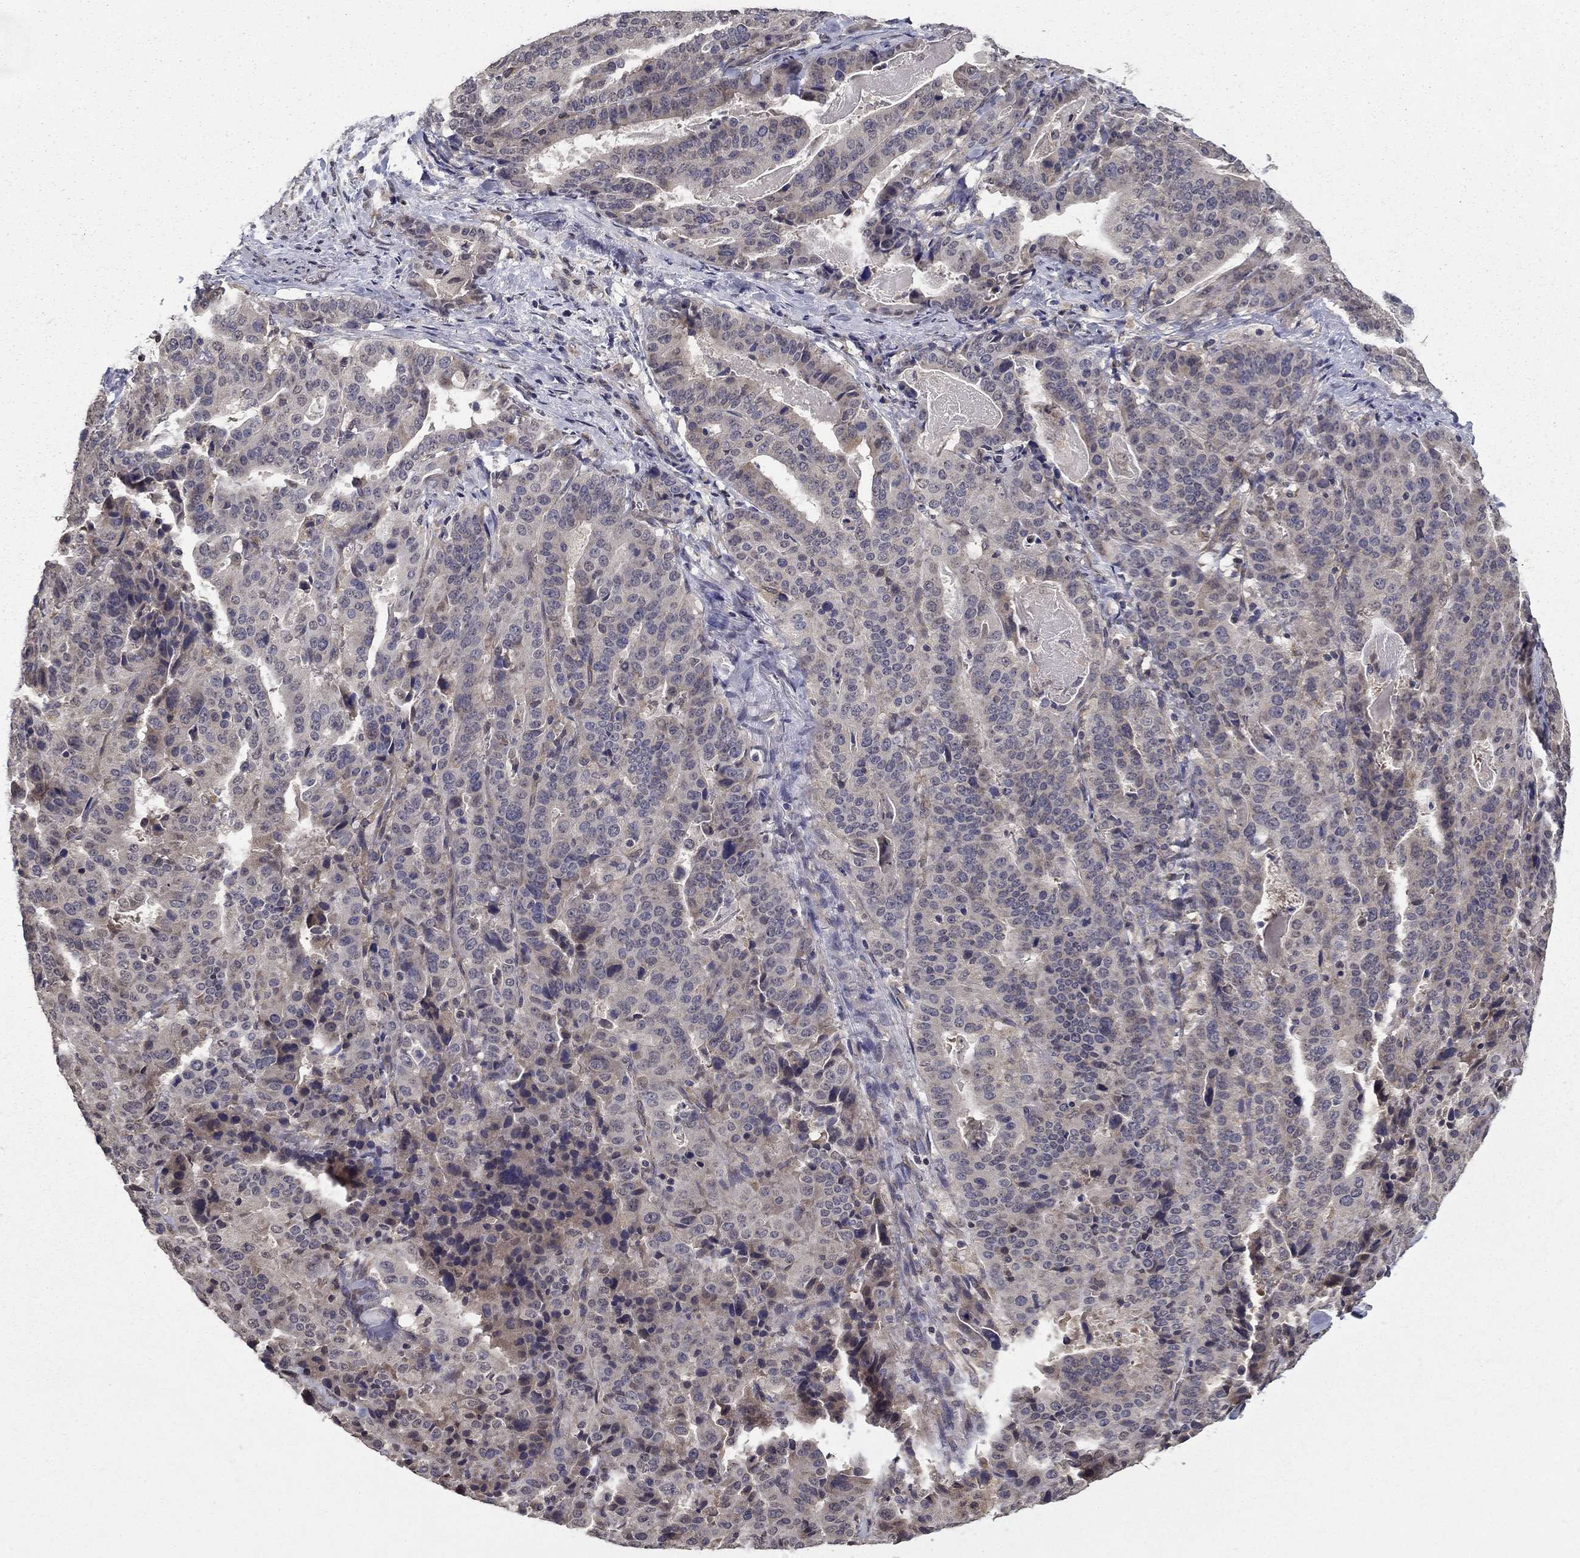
{"staining": {"intensity": "negative", "quantity": "none", "location": "none"}, "tissue": "stomach cancer", "cell_type": "Tumor cells", "image_type": "cancer", "snomed": [{"axis": "morphology", "description": "Adenocarcinoma, NOS"}, {"axis": "topography", "description": "Stomach"}], "caption": "This is an immunohistochemistry image of human stomach cancer (adenocarcinoma). There is no expression in tumor cells.", "gene": "SLC2A13", "patient": {"sex": "male", "age": 48}}